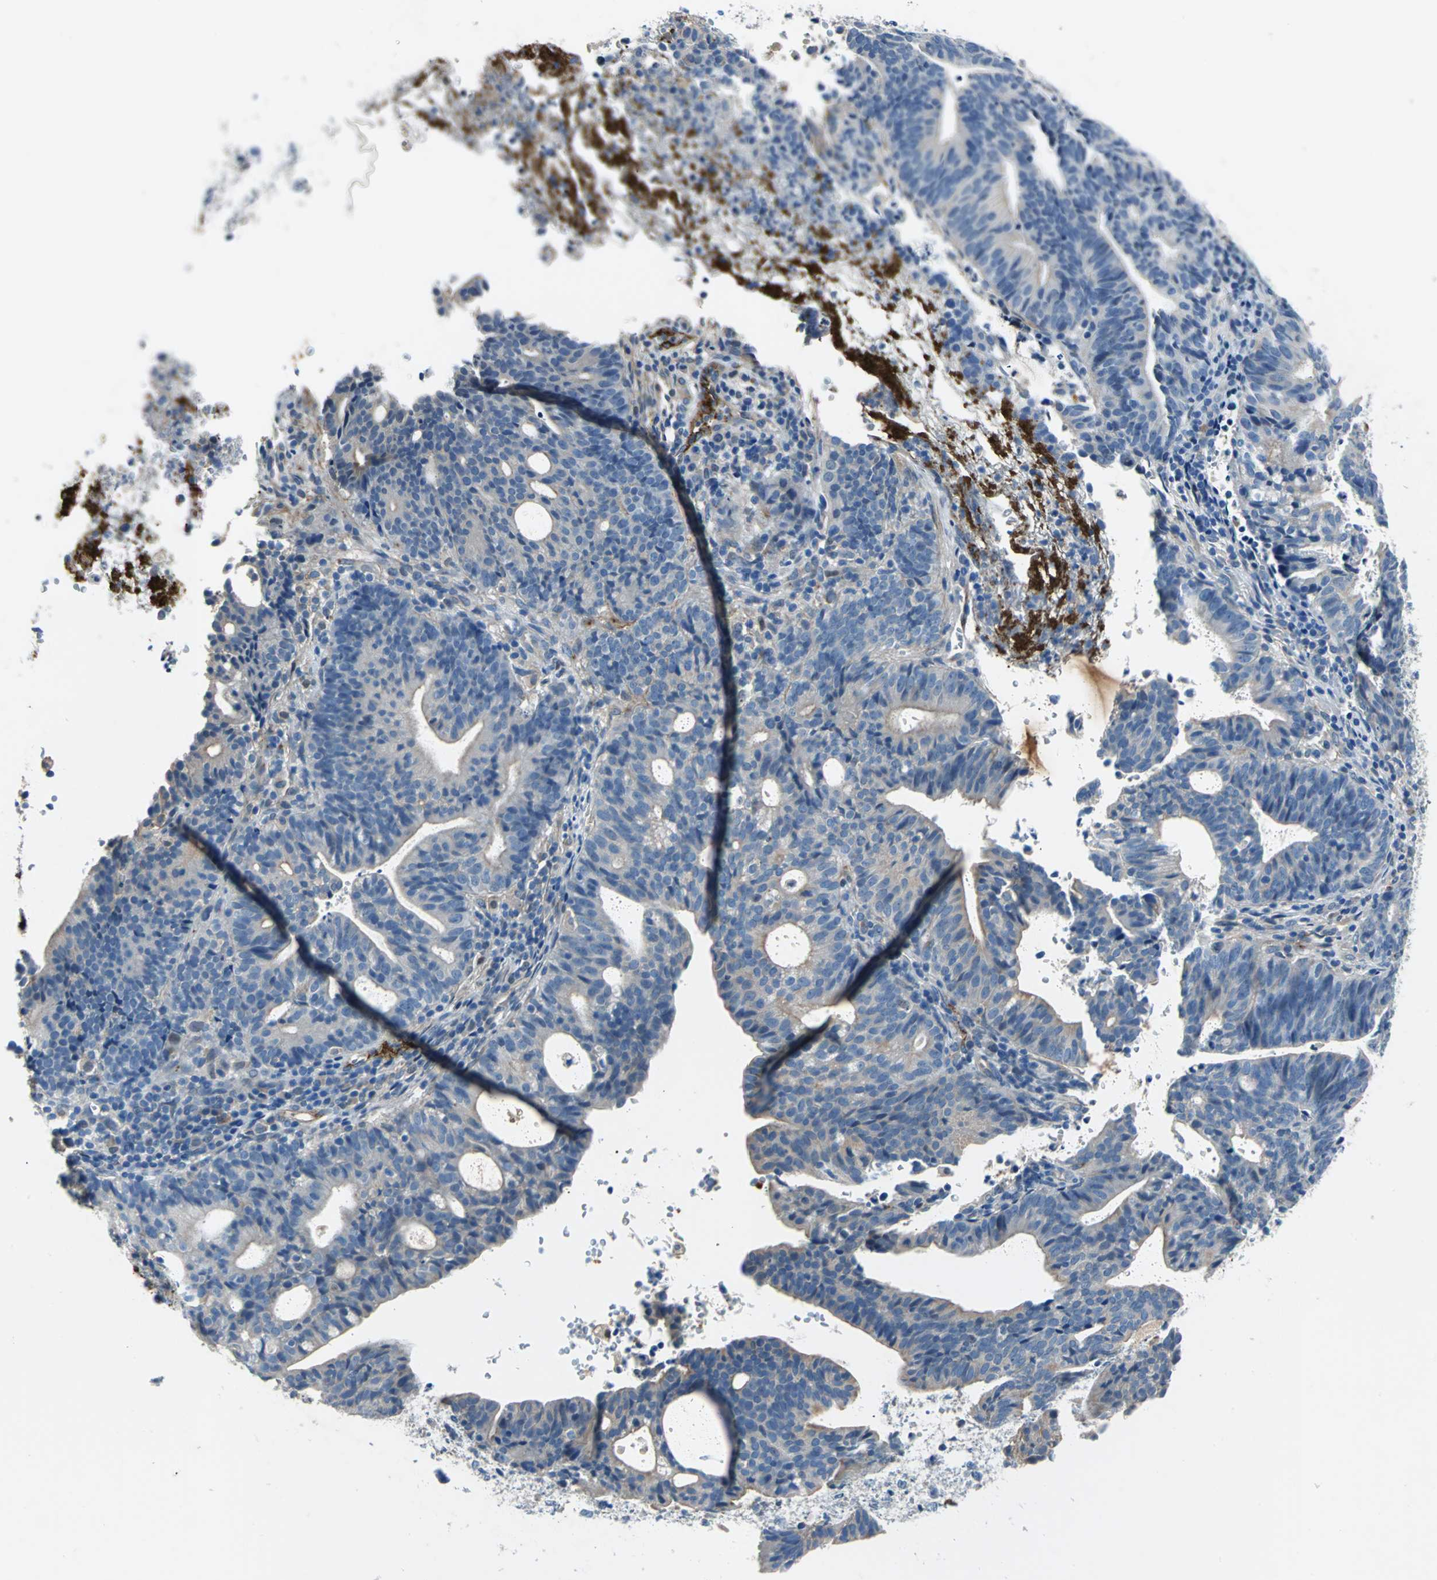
{"staining": {"intensity": "moderate", "quantity": "25%-75%", "location": "cytoplasmic/membranous"}, "tissue": "endometrial cancer", "cell_type": "Tumor cells", "image_type": "cancer", "snomed": [{"axis": "morphology", "description": "Adenocarcinoma, NOS"}, {"axis": "topography", "description": "Uterus"}], "caption": "Immunohistochemical staining of adenocarcinoma (endometrial) demonstrates moderate cytoplasmic/membranous protein positivity in approximately 25%-75% of tumor cells.", "gene": "SELP", "patient": {"sex": "female", "age": 83}}